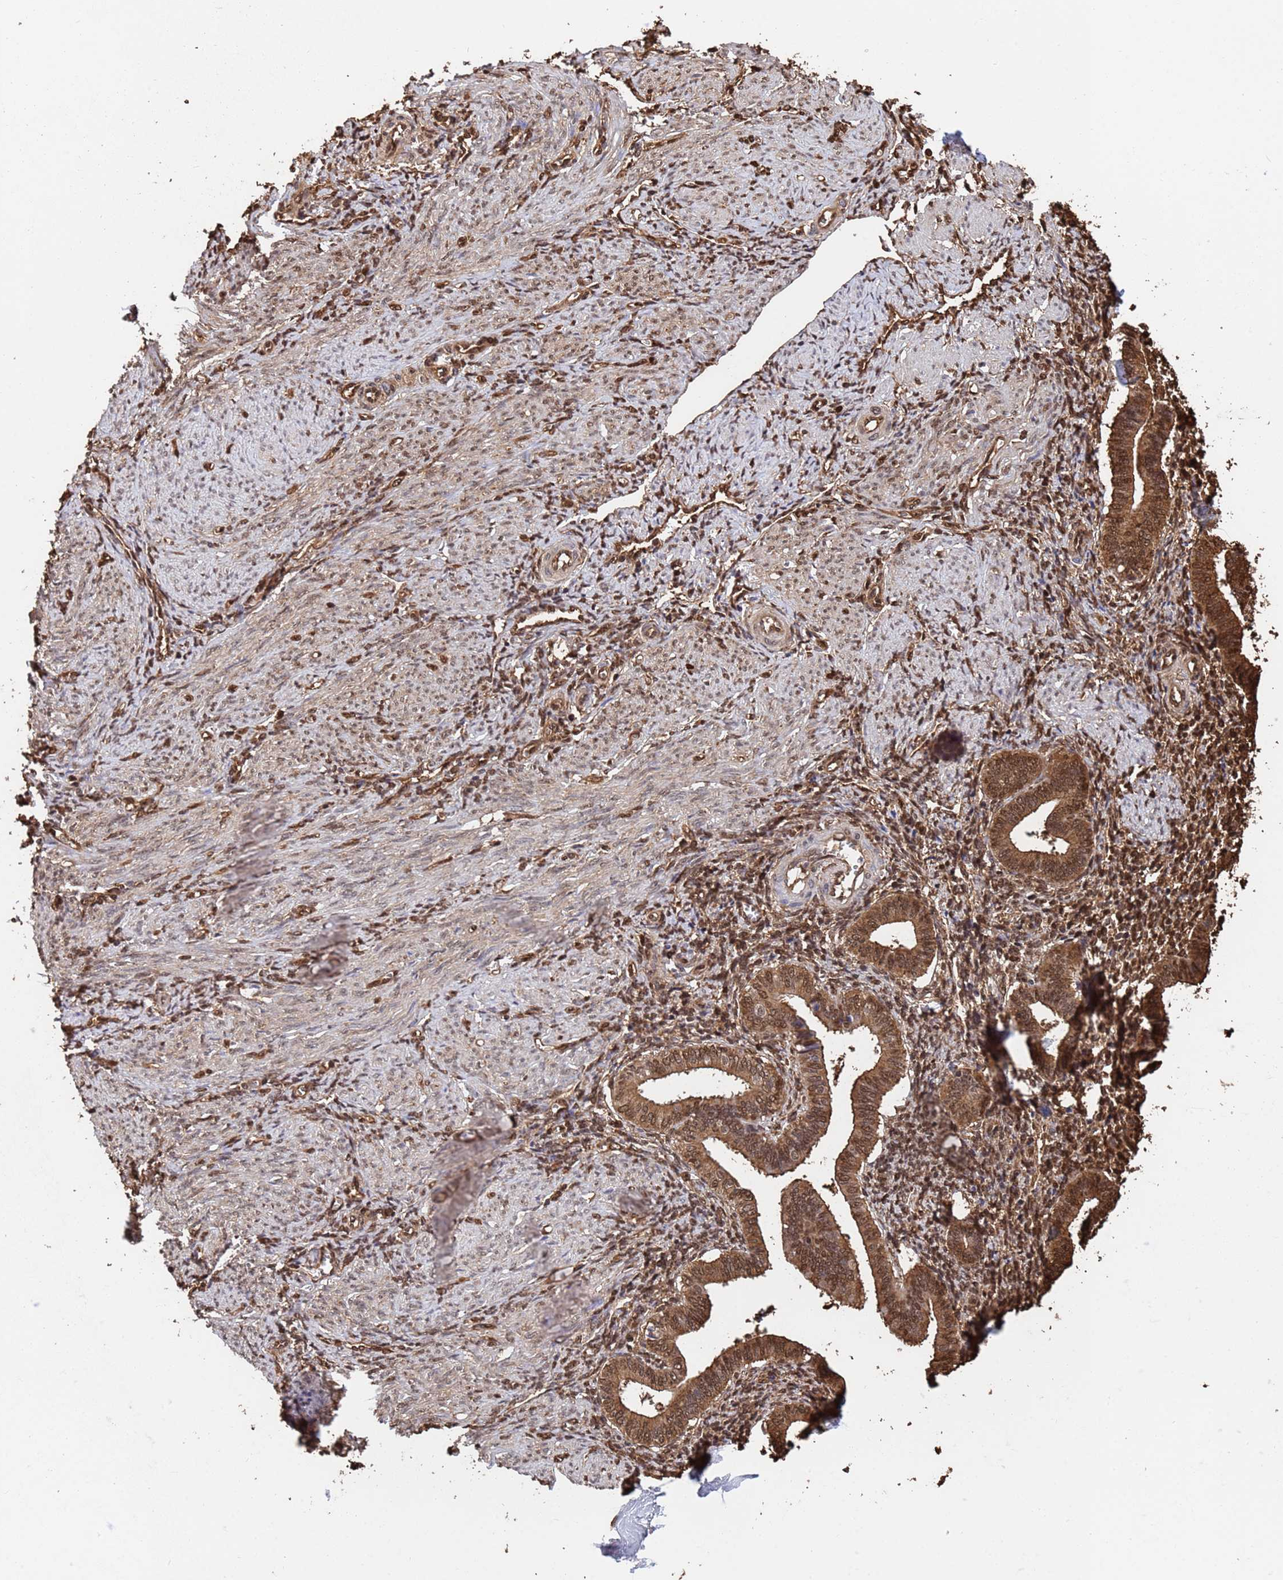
{"staining": {"intensity": "moderate", "quantity": ">75%", "location": "nuclear"}, "tissue": "endometrium", "cell_type": "Cells in endometrial stroma", "image_type": "normal", "snomed": [{"axis": "morphology", "description": "Normal tissue, NOS"}, {"axis": "topography", "description": "Endometrium"}], "caption": "Endometrium stained with immunohistochemistry exhibits moderate nuclear staining in about >75% of cells in endometrial stroma.", "gene": "SUMO2", "patient": {"sex": "female", "age": 44}}